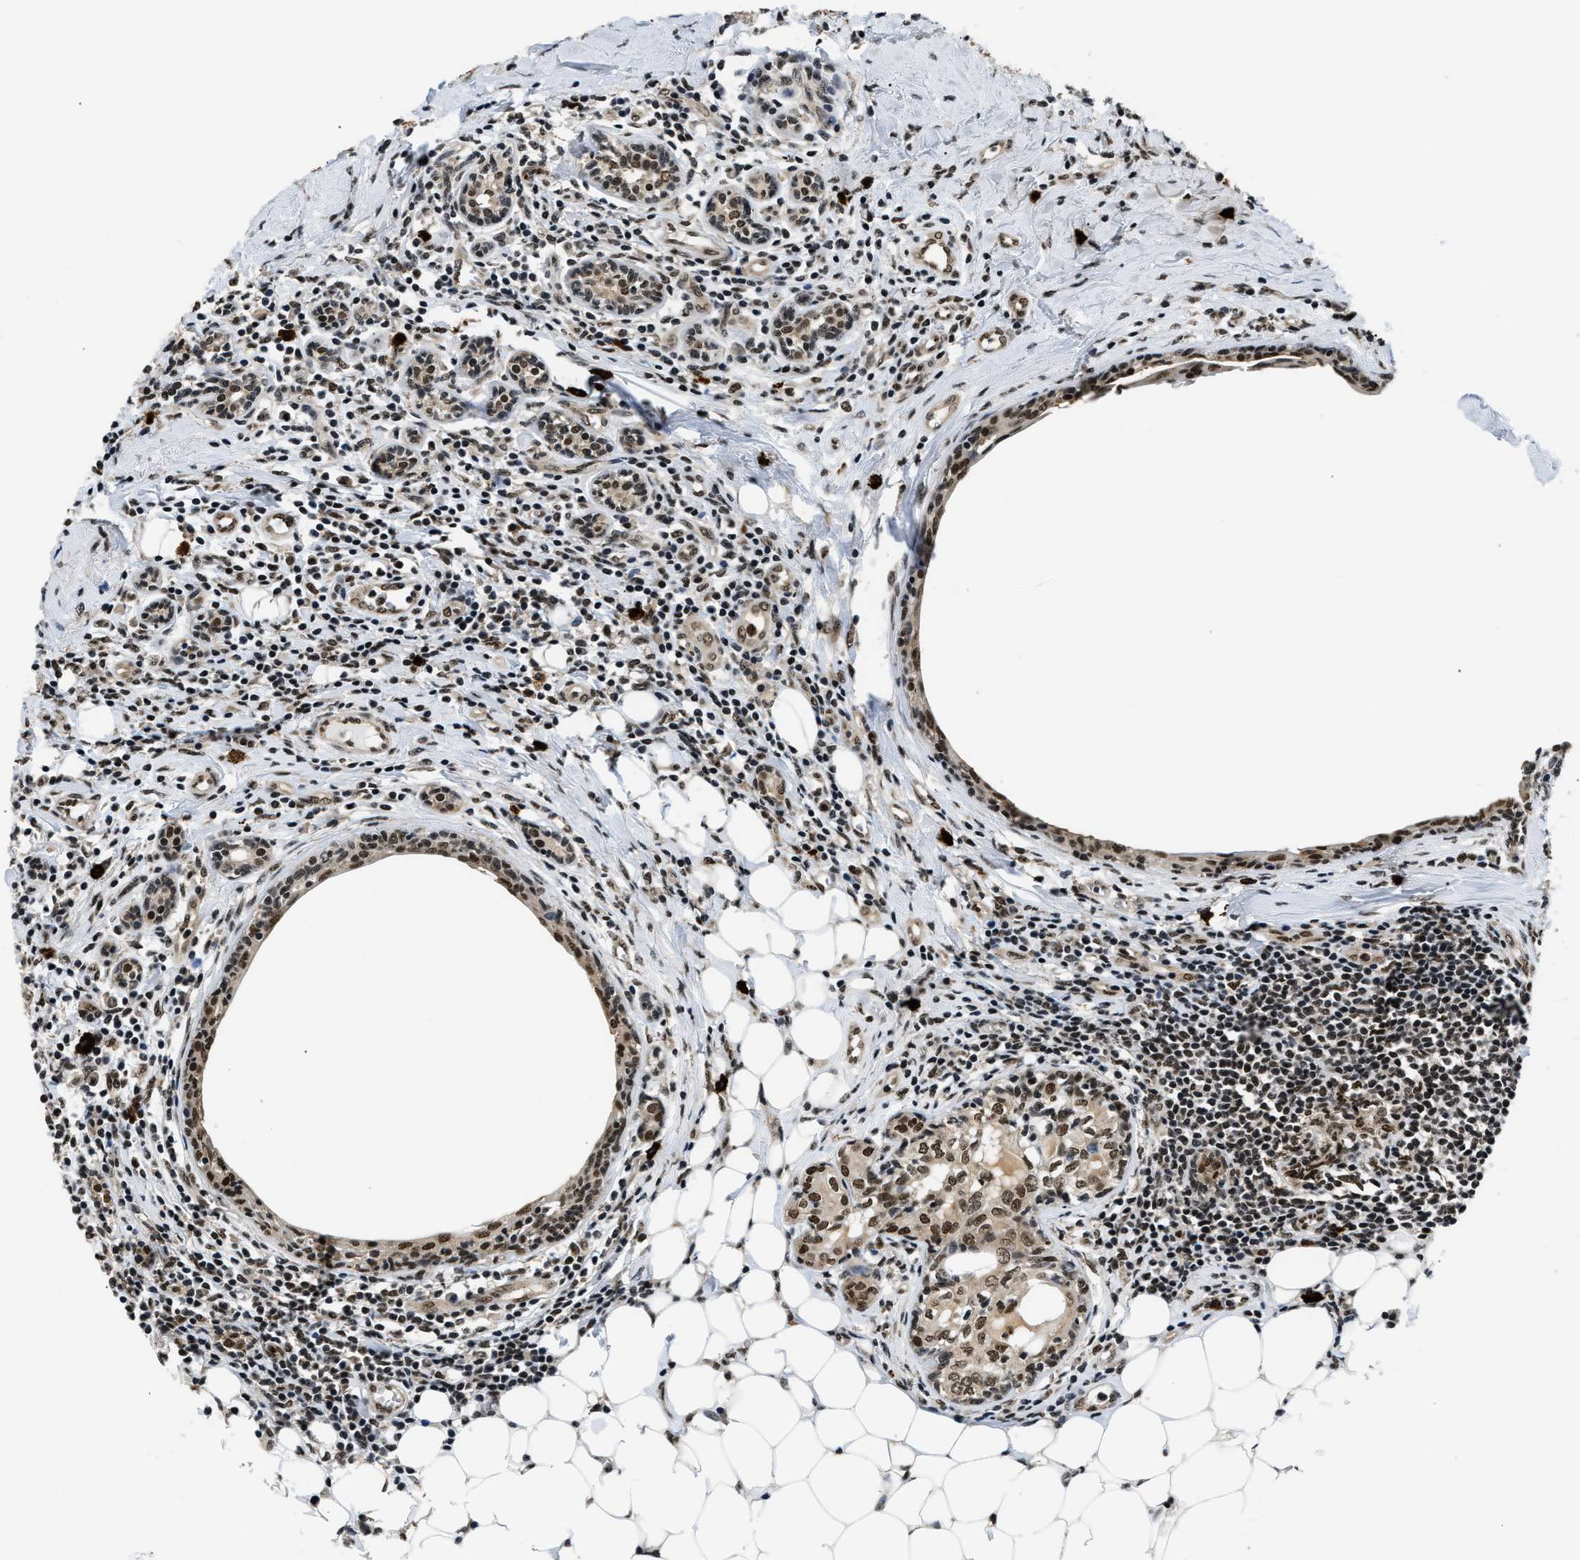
{"staining": {"intensity": "moderate", "quantity": ">75%", "location": "nuclear"}, "tissue": "breast cancer", "cell_type": "Tumor cells", "image_type": "cancer", "snomed": [{"axis": "morphology", "description": "Duct carcinoma"}, {"axis": "topography", "description": "Breast"}], "caption": "A brown stain shows moderate nuclear staining of a protein in breast cancer (intraductal carcinoma) tumor cells.", "gene": "CCNDBP1", "patient": {"sex": "female", "age": 40}}